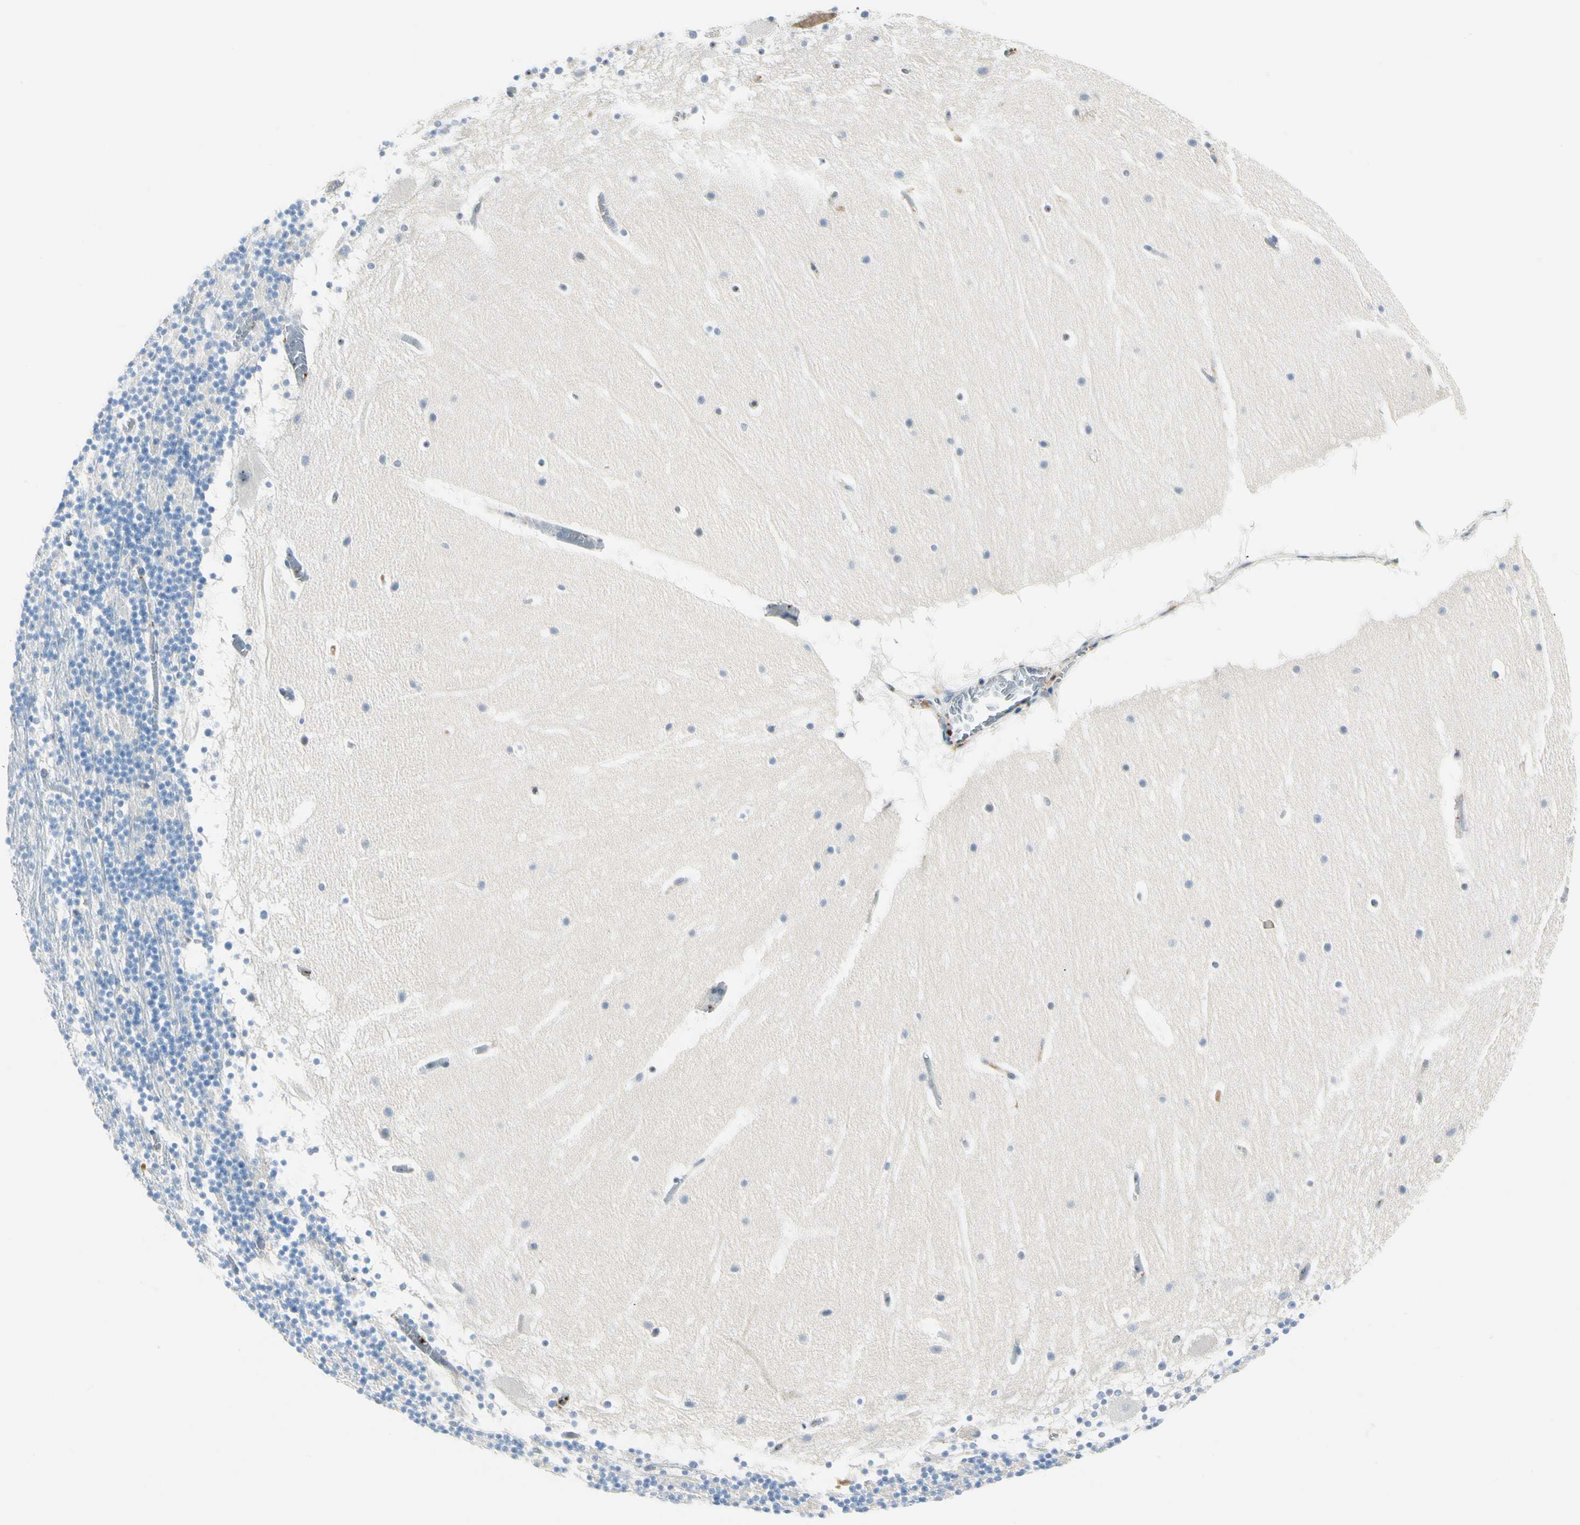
{"staining": {"intensity": "negative", "quantity": "none", "location": "none"}, "tissue": "cerebellum", "cell_type": "Cells in granular layer", "image_type": "normal", "snomed": [{"axis": "morphology", "description": "Normal tissue, NOS"}, {"axis": "topography", "description": "Cerebellum"}], "caption": "Benign cerebellum was stained to show a protein in brown. There is no significant expression in cells in granular layer.", "gene": "LAMB3", "patient": {"sex": "male", "age": 45}}